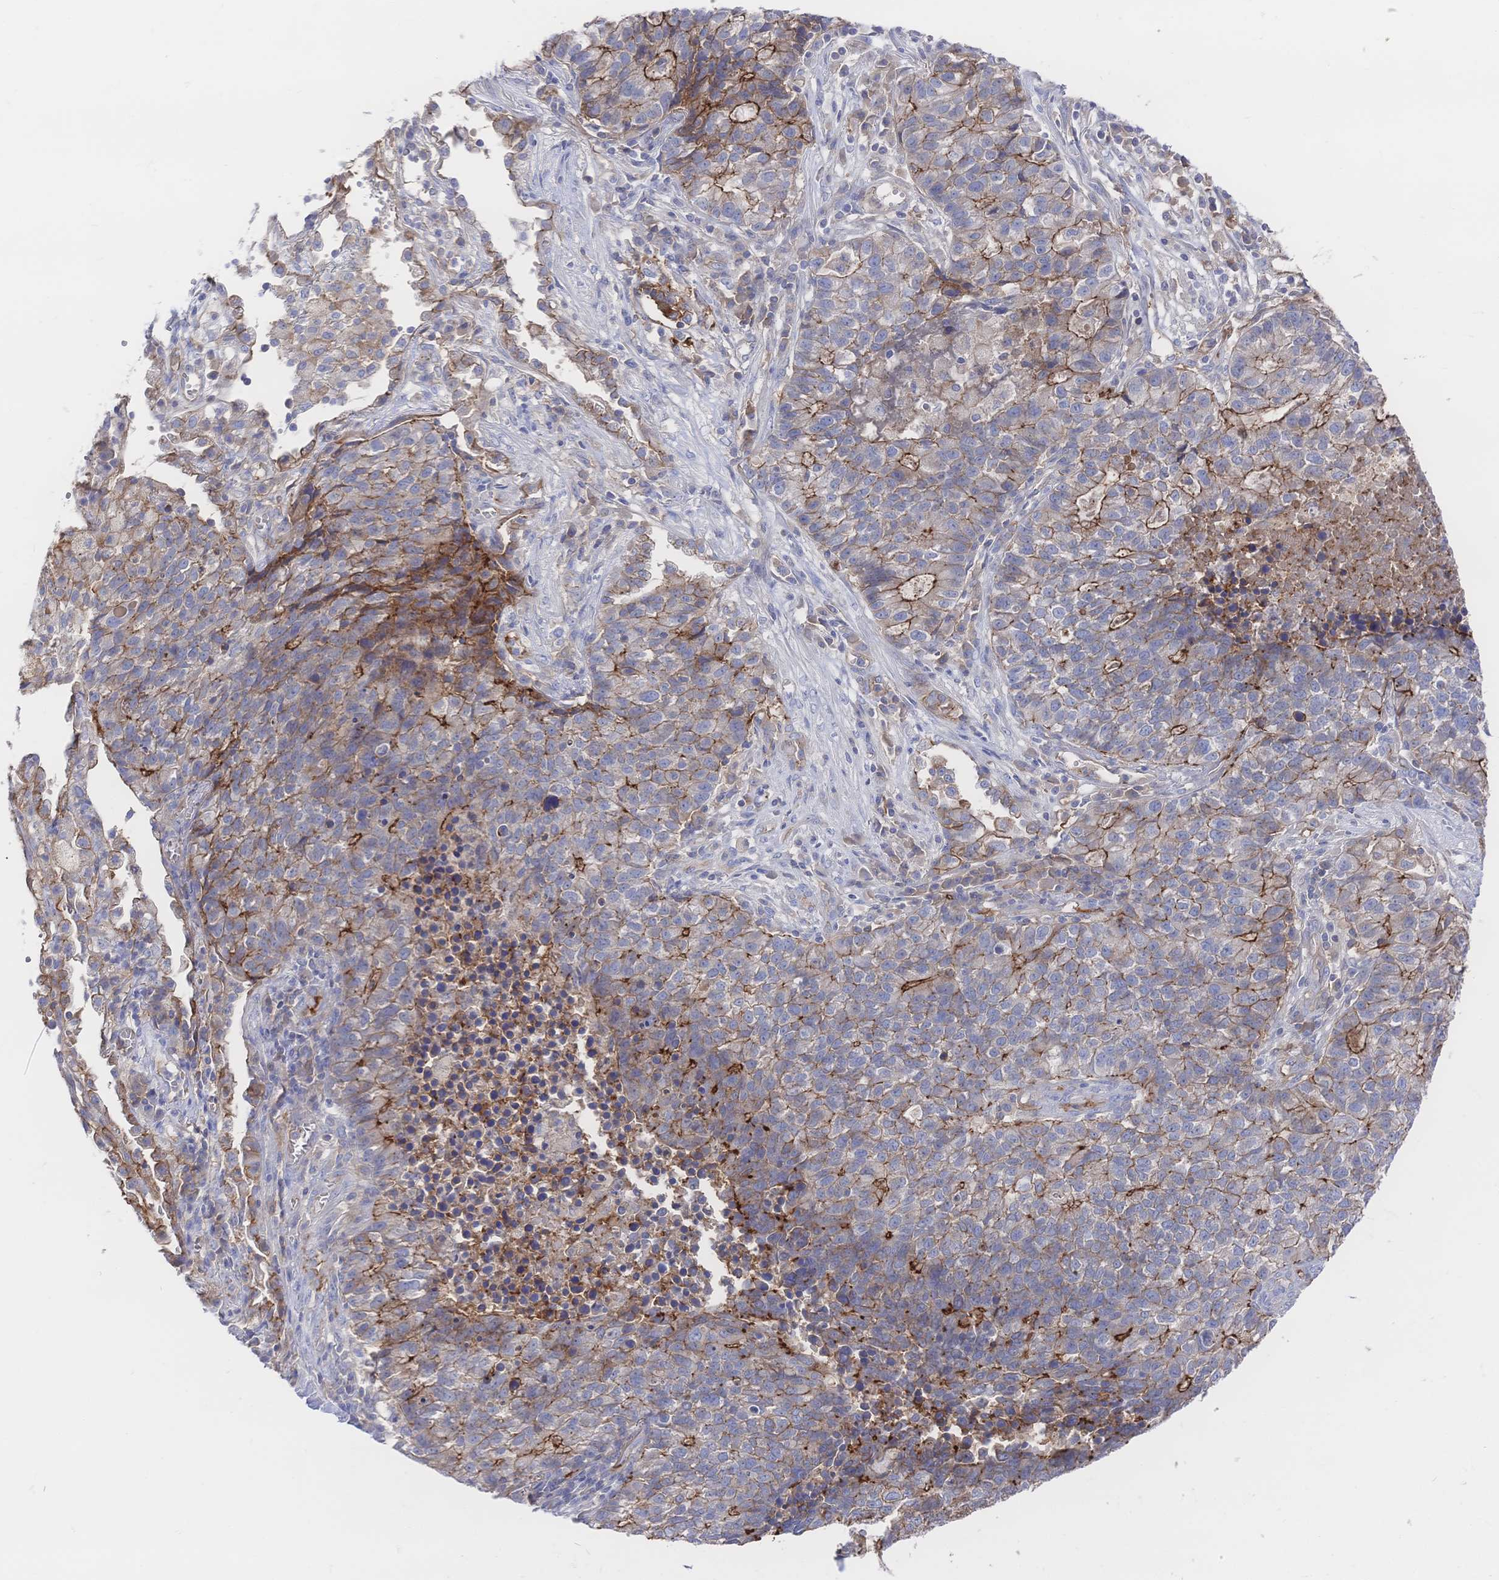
{"staining": {"intensity": "moderate", "quantity": "25%-75%", "location": "cytoplasmic/membranous"}, "tissue": "lung cancer", "cell_type": "Tumor cells", "image_type": "cancer", "snomed": [{"axis": "morphology", "description": "Adenocarcinoma, NOS"}, {"axis": "topography", "description": "Lung"}], "caption": "Immunohistochemical staining of lung adenocarcinoma reveals medium levels of moderate cytoplasmic/membranous positivity in approximately 25%-75% of tumor cells.", "gene": "F11R", "patient": {"sex": "male", "age": 57}}